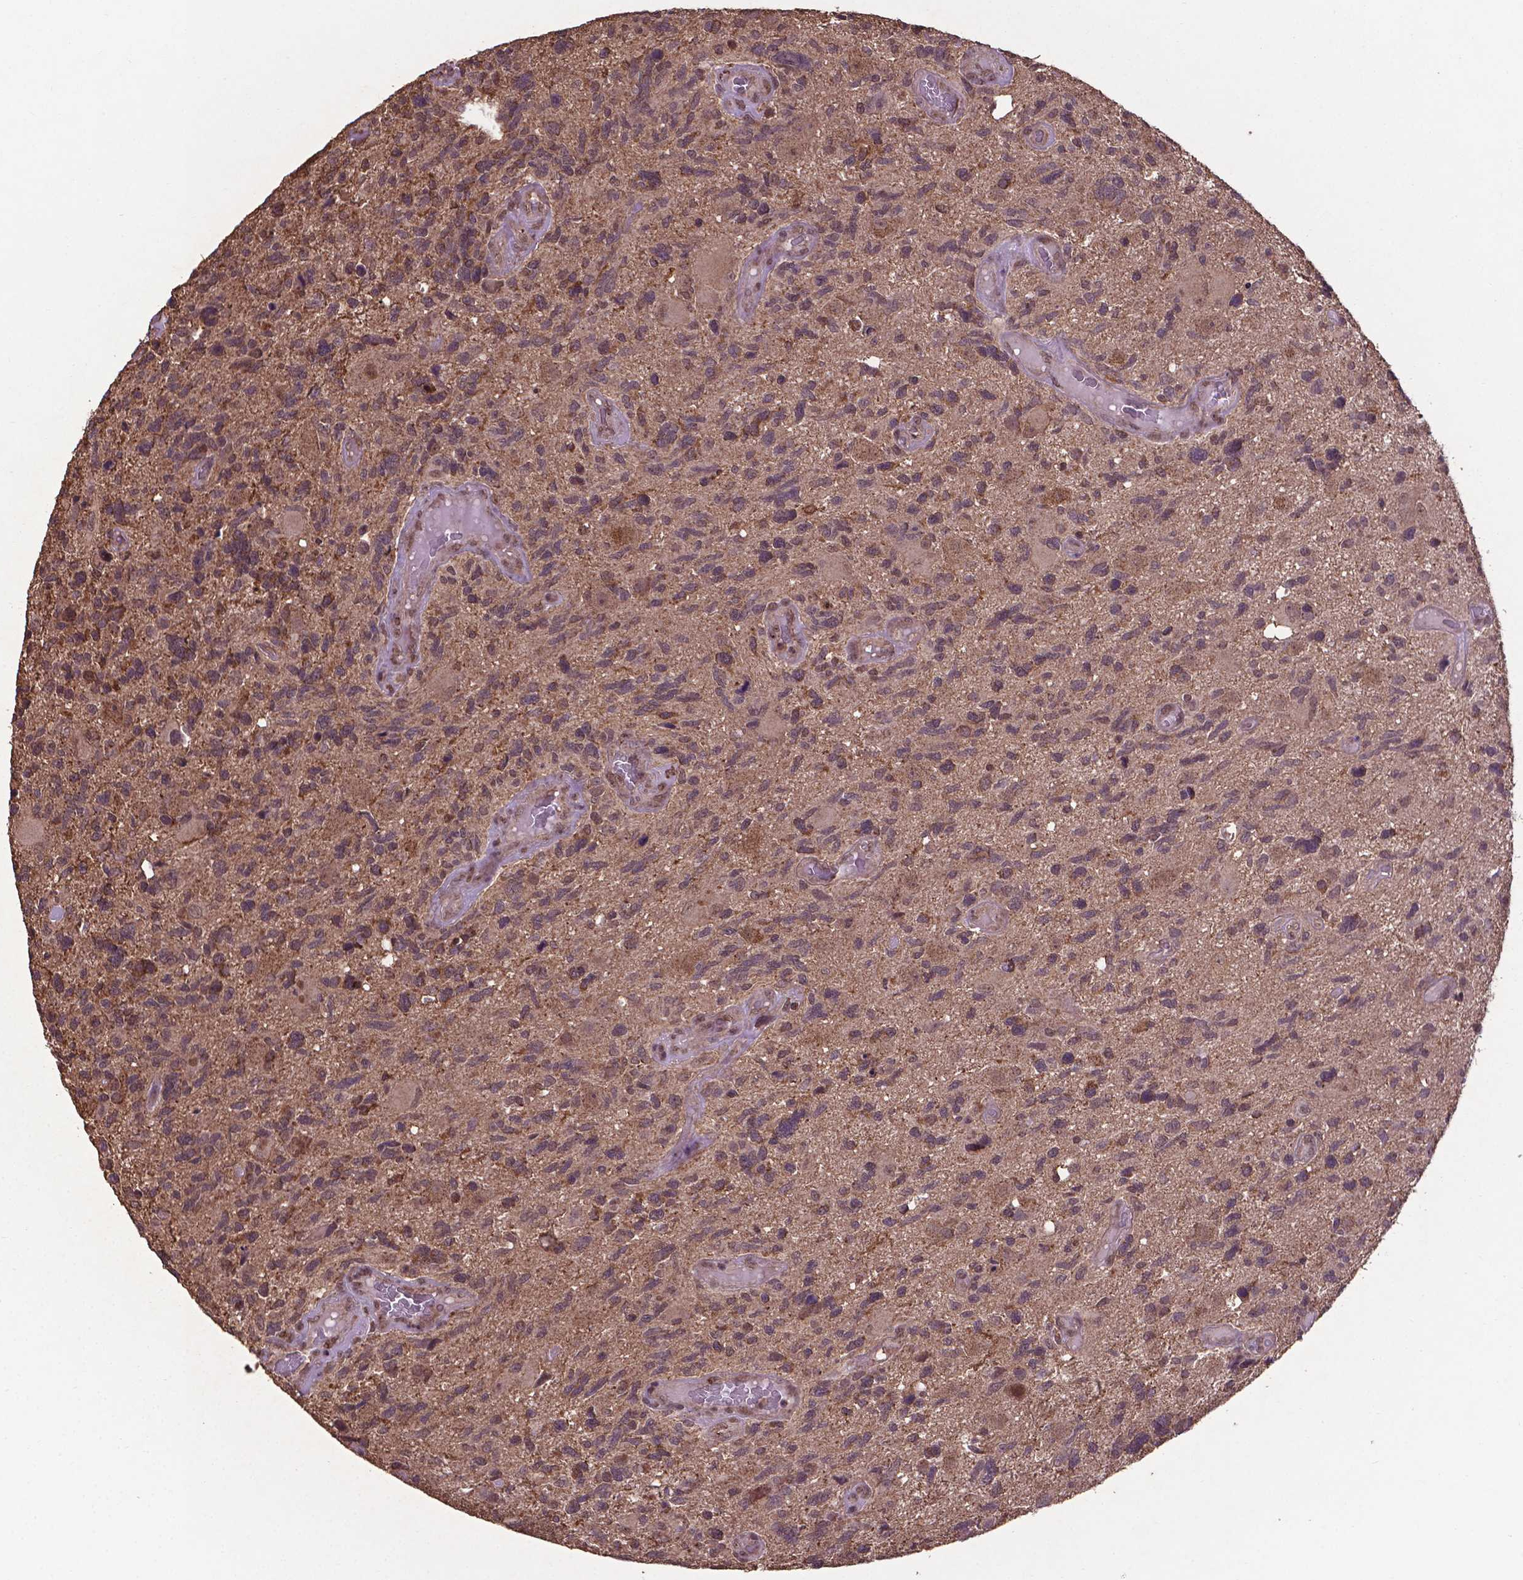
{"staining": {"intensity": "weak", "quantity": "<25%", "location": "cytoplasmic/membranous"}, "tissue": "glioma", "cell_type": "Tumor cells", "image_type": "cancer", "snomed": [{"axis": "morphology", "description": "Glioma, malignant, High grade"}, {"axis": "topography", "description": "Brain"}], "caption": "This is an IHC histopathology image of human malignant high-grade glioma. There is no staining in tumor cells.", "gene": "DCAF1", "patient": {"sex": "male", "age": 49}}